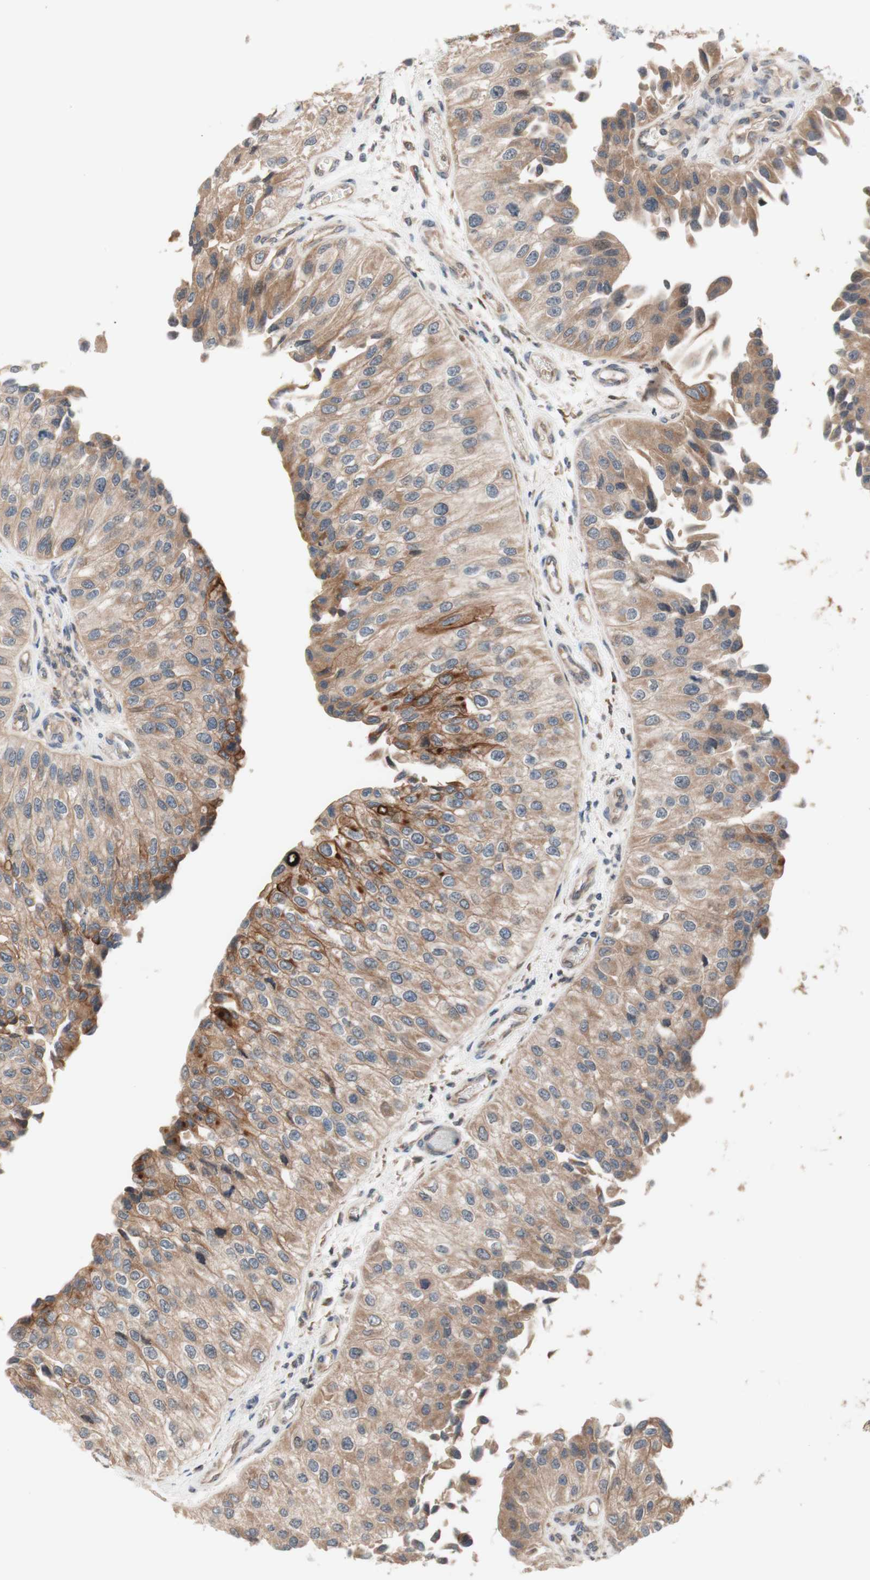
{"staining": {"intensity": "moderate", "quantity": ">75%", "location": "cytoplasmic/membranous"}, "tissue": "urothelial cancer", "cell_type": "Tumor cells", "image_type": "cancer", "snomed": [{"axis": "morphology", "description": "Urothelial carcinoma, High grade"}, {"axis": "topography", "description": "Kidney"}, {"axis": "topography", "description": "Urinary bladder"}], "caption": "About >75% of tumor cells in urothelial cancer exhibit moderate cytoplasmic/membranous protein staining as visualized by brown immunohistochemical staining.", "gene": "CD55", "patient": {"sex": "male", "age": 77}}